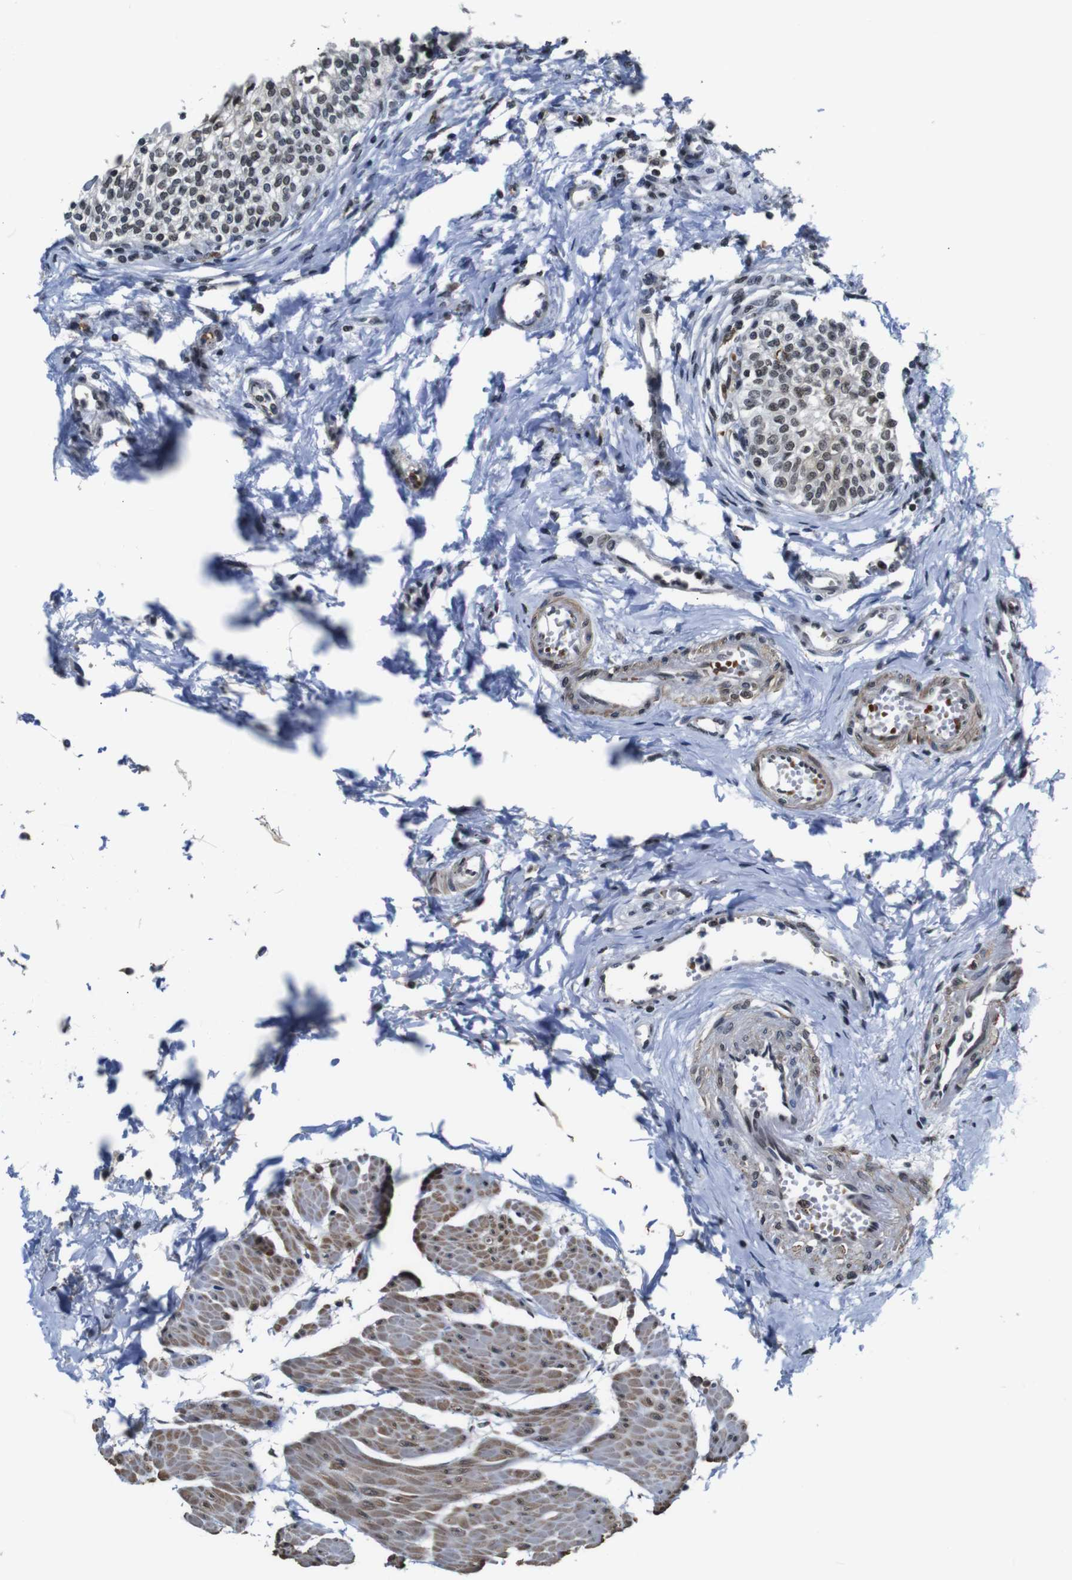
{"staining": {"intensity": "moderate", "quantity": "25%-75%", "location": "nuclear"}, "tissue": "urinary bladder", "cell_type": "Urothelial cells", "image_type": "normal", "snomed": [{"axis": "morphology", "description": "Normal tissue, NOS"}, {"axis": "topography", "description": "Urinary bladder"}], "caption": "Urothelial cells display medium levels of moderate nuclear staining in about 25%-75% of cells in unremarkable urinary bladder. (IHC, brightfield microscopy, high magnification).", "gene": "ILDR2", "patient": {"sex": "male", "age": 55}}